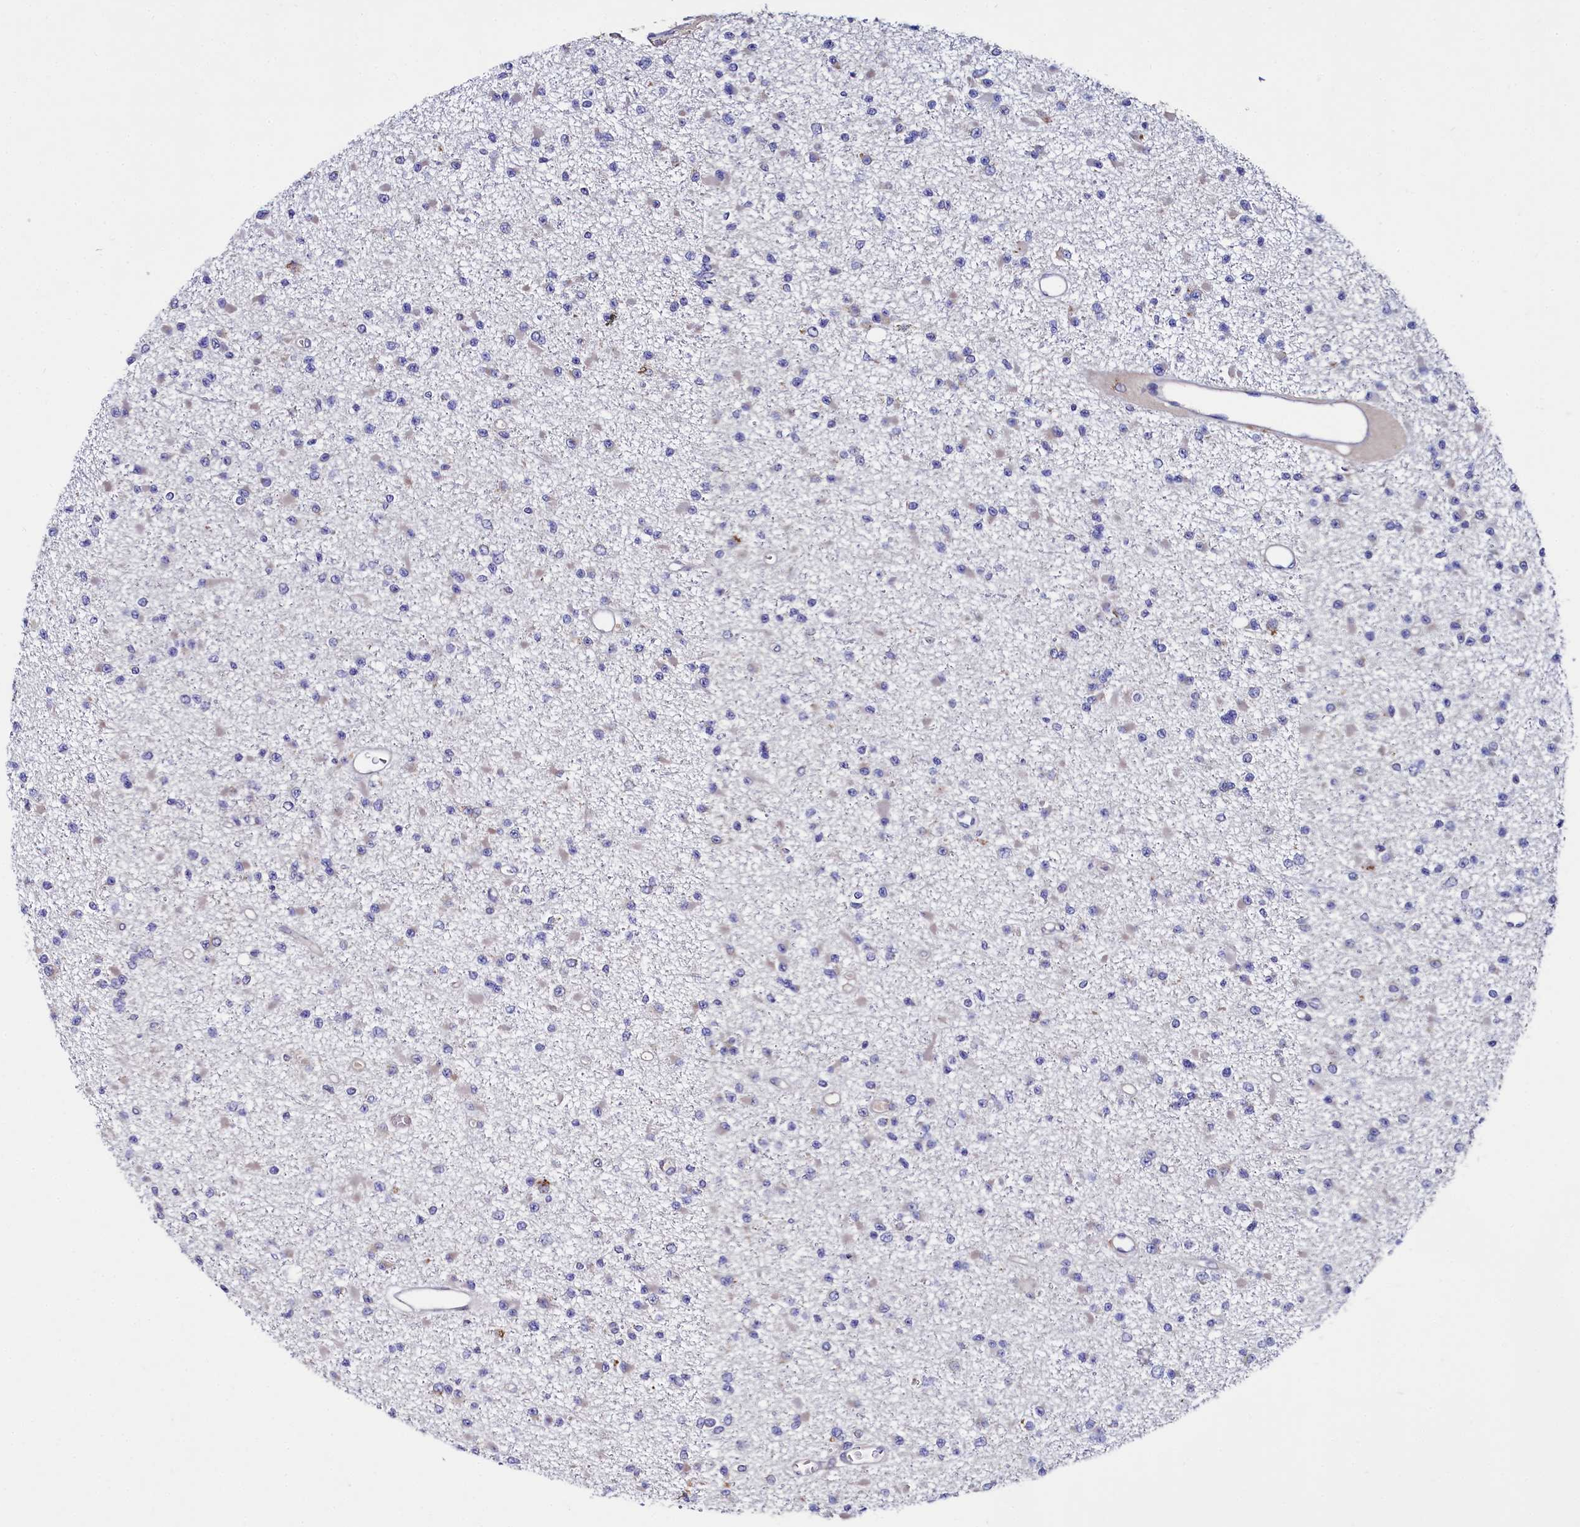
{"staining": {"intensity": "negative", "quantity": "none", "location": "none"}, "tissue": "glioma", "cell_type": "Tumor cells", "image_type": "cancer", "snomed": [{"axis": "morphology", "description": "Glioma, malignant, Low grade"}, {"axis": "topography", "description": "Brain"}], "caption": "Immunohistochemical staining of human glioma shows no significant expression in tumor cells.", "gene": "QARS1", "patient": {"sex": "female", "age": 22}}